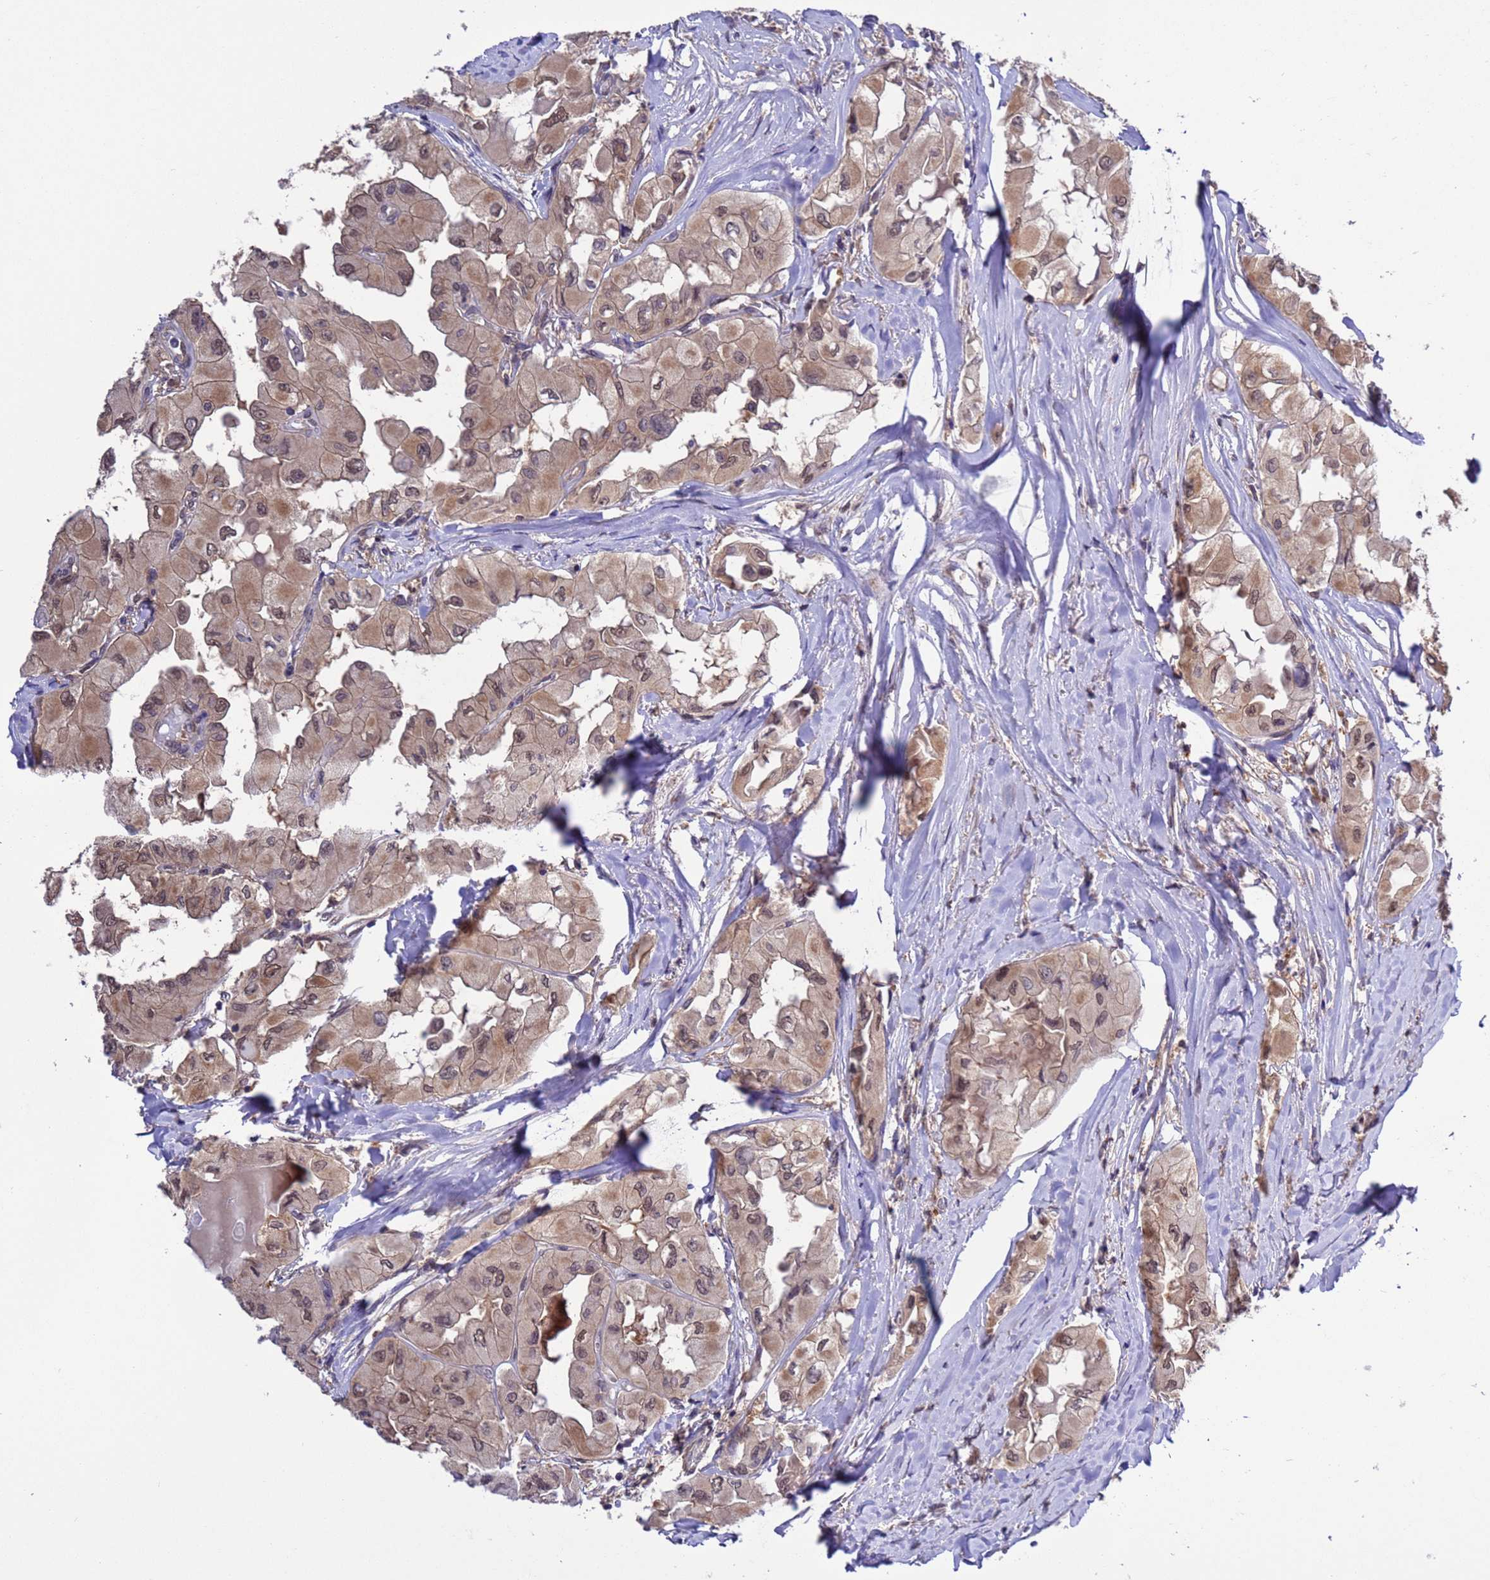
{"staining": {"intensity": "moderate", "quantity": ">75%", "location": "nuclear"}, "tissue": "thyroid cancer", "cell_type": "Tumor cells", "image_type": "cancer", "snomed": [{"axis": "morphology", "description": "Normal tissue, NOS"}, {"axis": "morphology", "description": "Papillary adenocarcinoma, NOS"}, {"axis": "topography", "description": "Thyroid gland"}], "caption": "An image showing moderate nuclear staining in approximately >75% of tumor cells in thyroid papillary adenocarcinoma, as visualized by brown immunohistochemical staining.", "gene": "ZFP69B", "patient": {"sex": "female", "age": 59}}